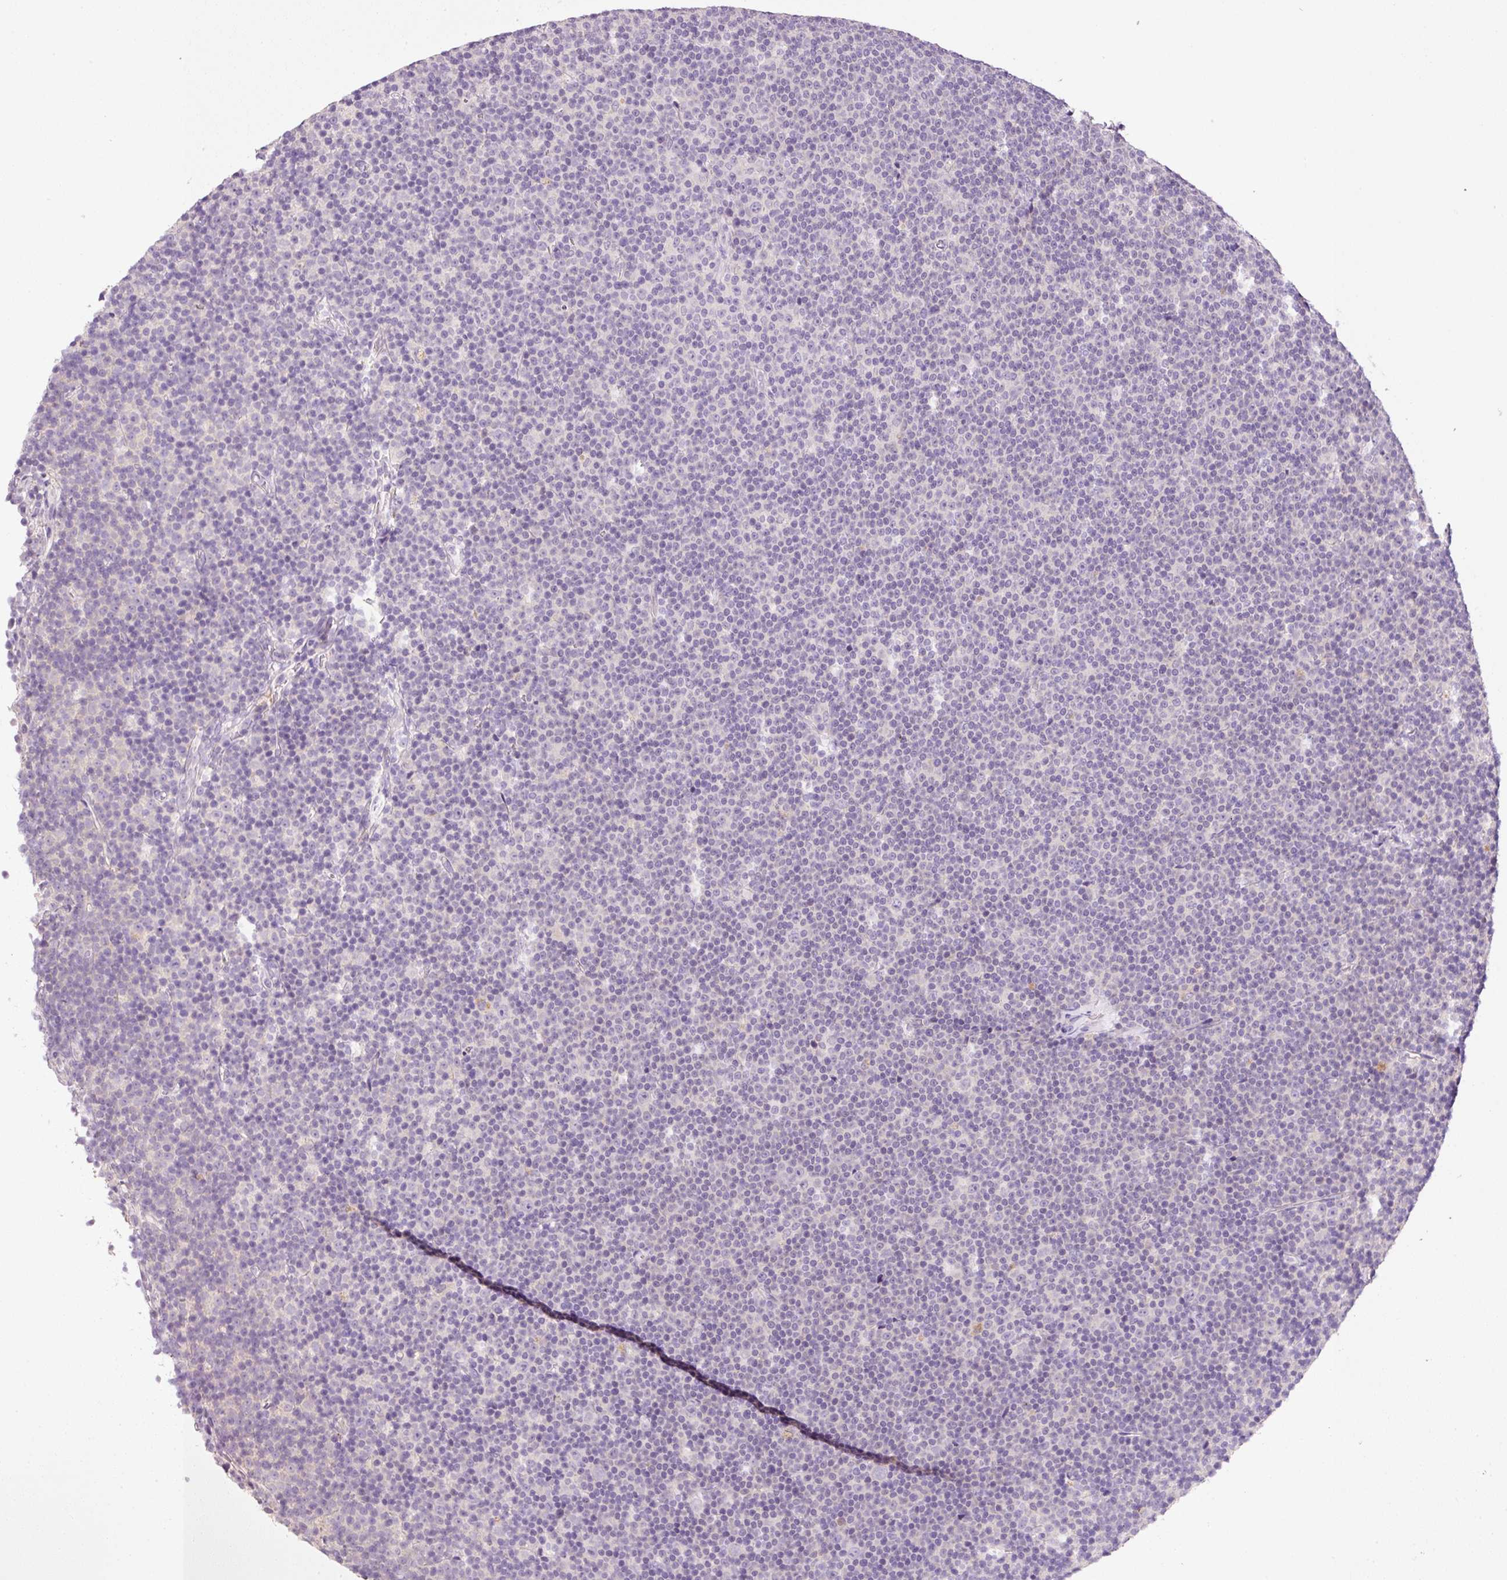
{"staining": {"intensity": "negative", "quantity": "none", "location": "none"}, "tissue": "lymphoma", "cell_type": "Tumor cells", "image_type": "cancer", "snomed": [{"axis": "morphology", "description": "Malignant lymphoma, non-Hodgkin's type, Low grade"}, {"axis": "topography", "description": "Lymph node"}], "caption": "The immunohistochemistry (IHC) histopathology image has no significant positivity in tumor cells of lymphoma tissue. The staining is performed using DAB (3,3'-diaminobenzidine) brown chromogen with nuclei counter-stained in using hematoxylin.", "gene": "TENT5C", "patient": {"sex": "female", "age": 67}}